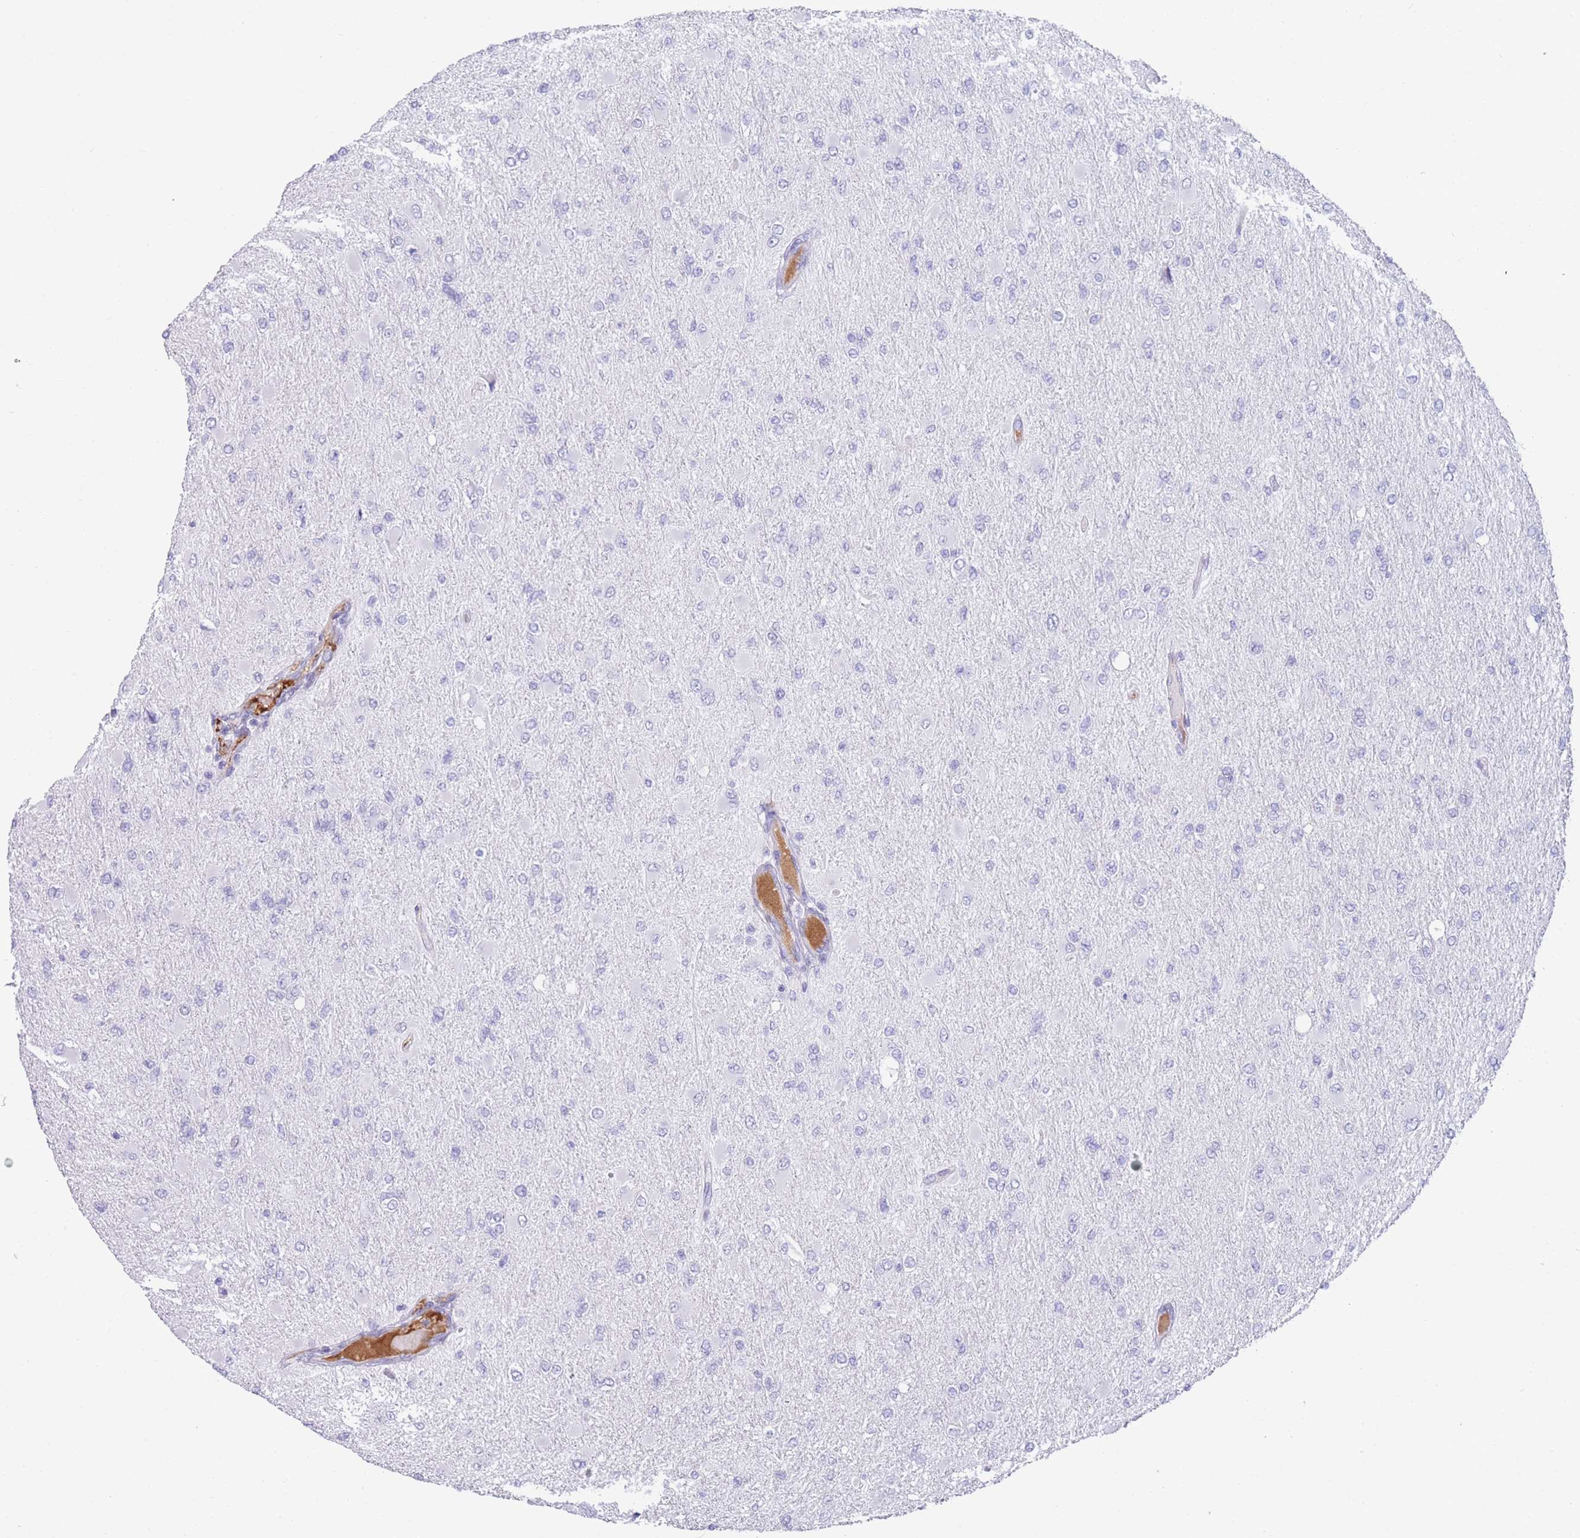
{"staining": {"intensity": "negative", "quantity": "none", "location": "none"}, "tissue": "glioma", "cell_type": "Tumor cells", "image_type": "cancer", "snomed": [{"axis": "morphology", "description": "Glioma, malignant, High grade"}, {"axis": "topography", "description": "Cerebral cortex"}], "caption": "Immunohistochemistry of human glioma exhibits no expression in tumor cells. (DAB (3,3'-diaminobenzidine) immunohistochemistry visualized using brightfield microscopy, high magnification).", "gene": "TNFSF11", "patient": {"sex": "female", "age": 36}}